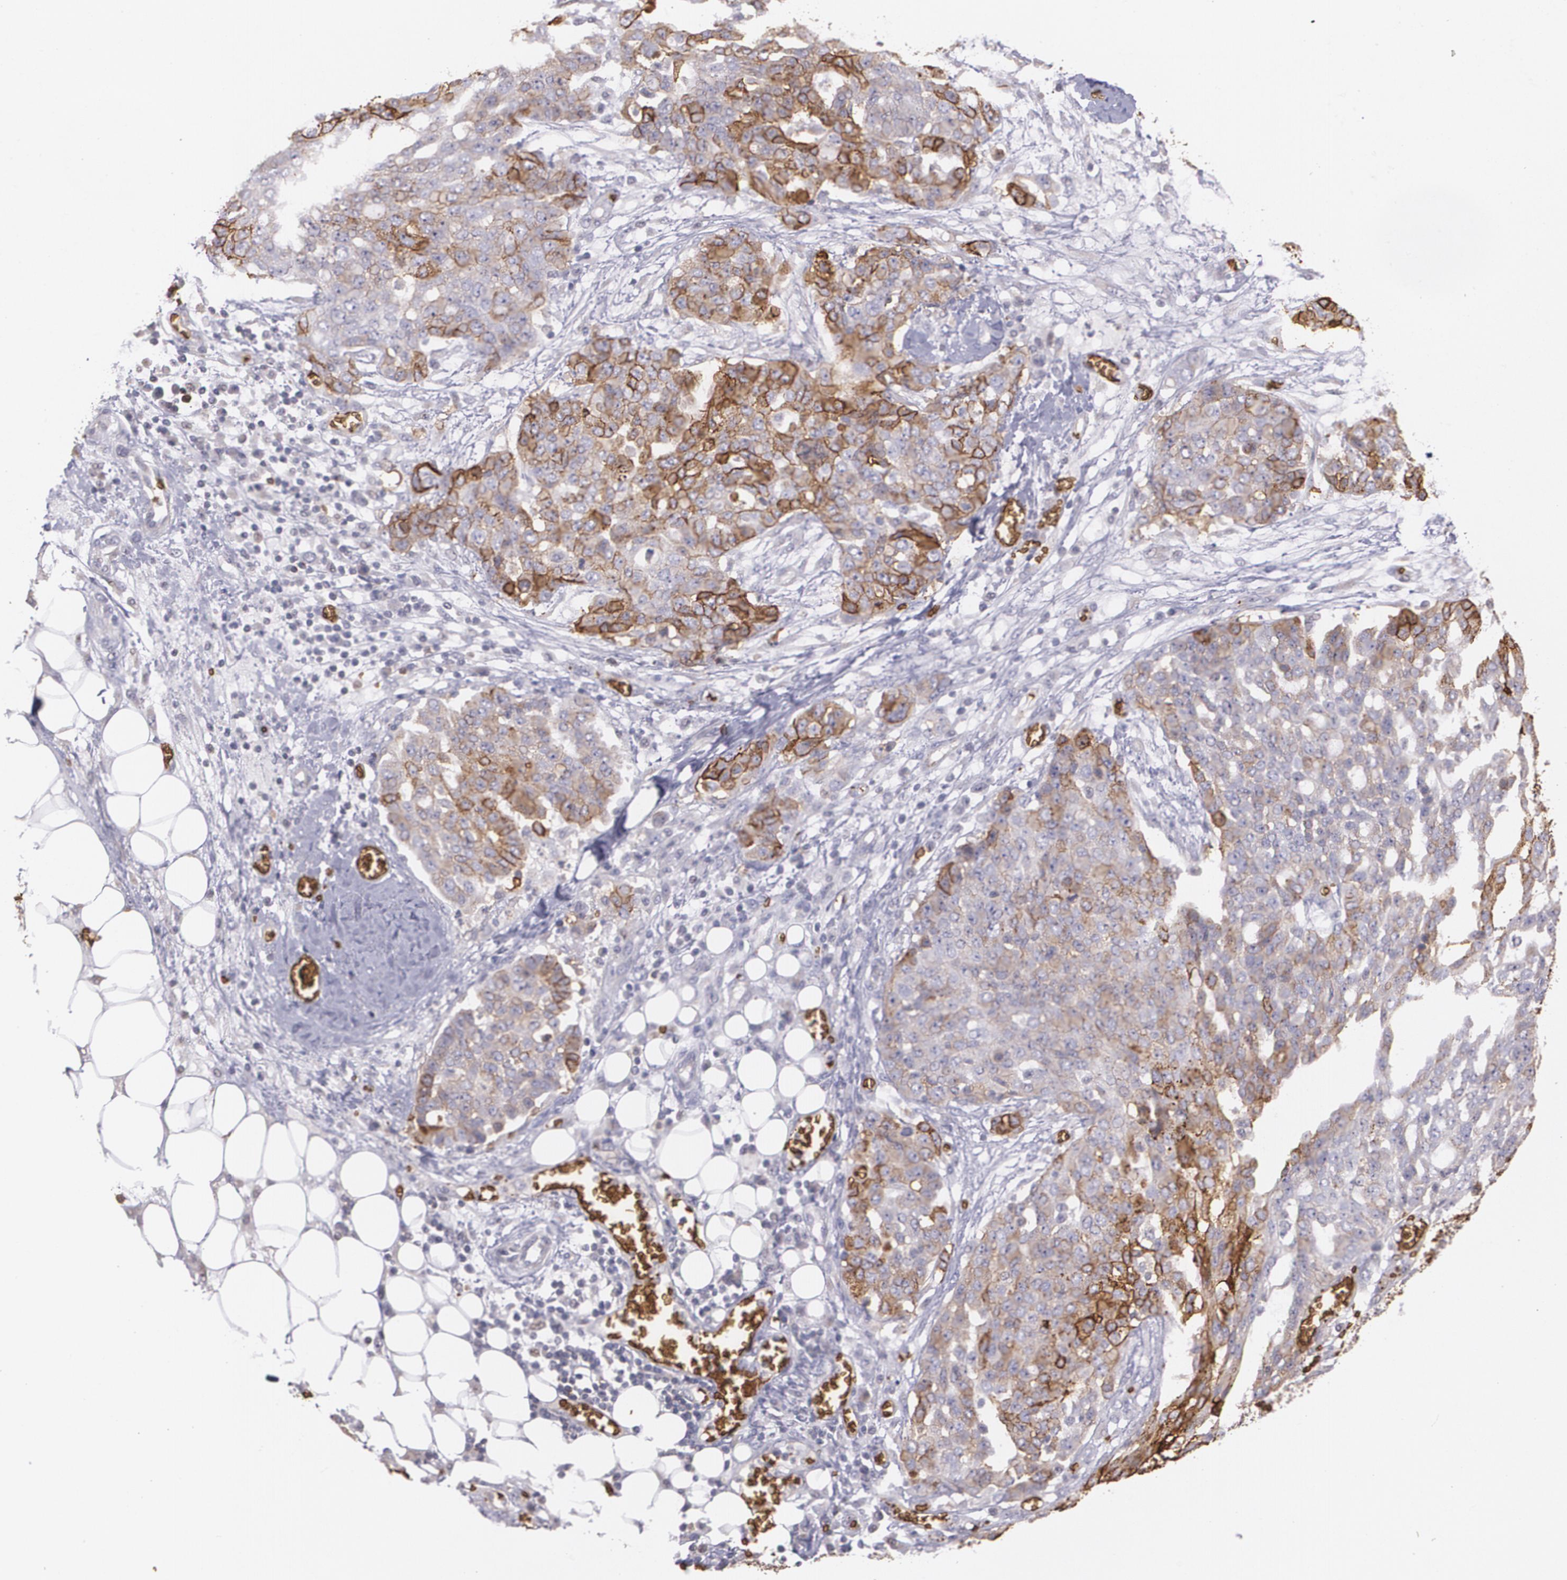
{"staining": {"intensity": "moderate", "quantity": "25%-75%", "location": "cytoplasmic/membranous"}, "tissue": "ovarian cancer", "cell_type": "Tumor cells", "image_type": "cancer", "snomed": [{"axis": "morphology", "description": "Cystadenocarcinoma, serous, NOS"}, {"axis": "topography", "description": "Soft tissue"}, {"axis": "topography", "description": "Ovary"}], "caption": "Tumor cells reveal medium levels of moderate cytoplasmic/membranous staining in approximately 25%-75% of cells in serous cystadenocarcinoma (ovarian).", "gene": "SLC2A1", "patient": {"sex": "female", "age": 57}}